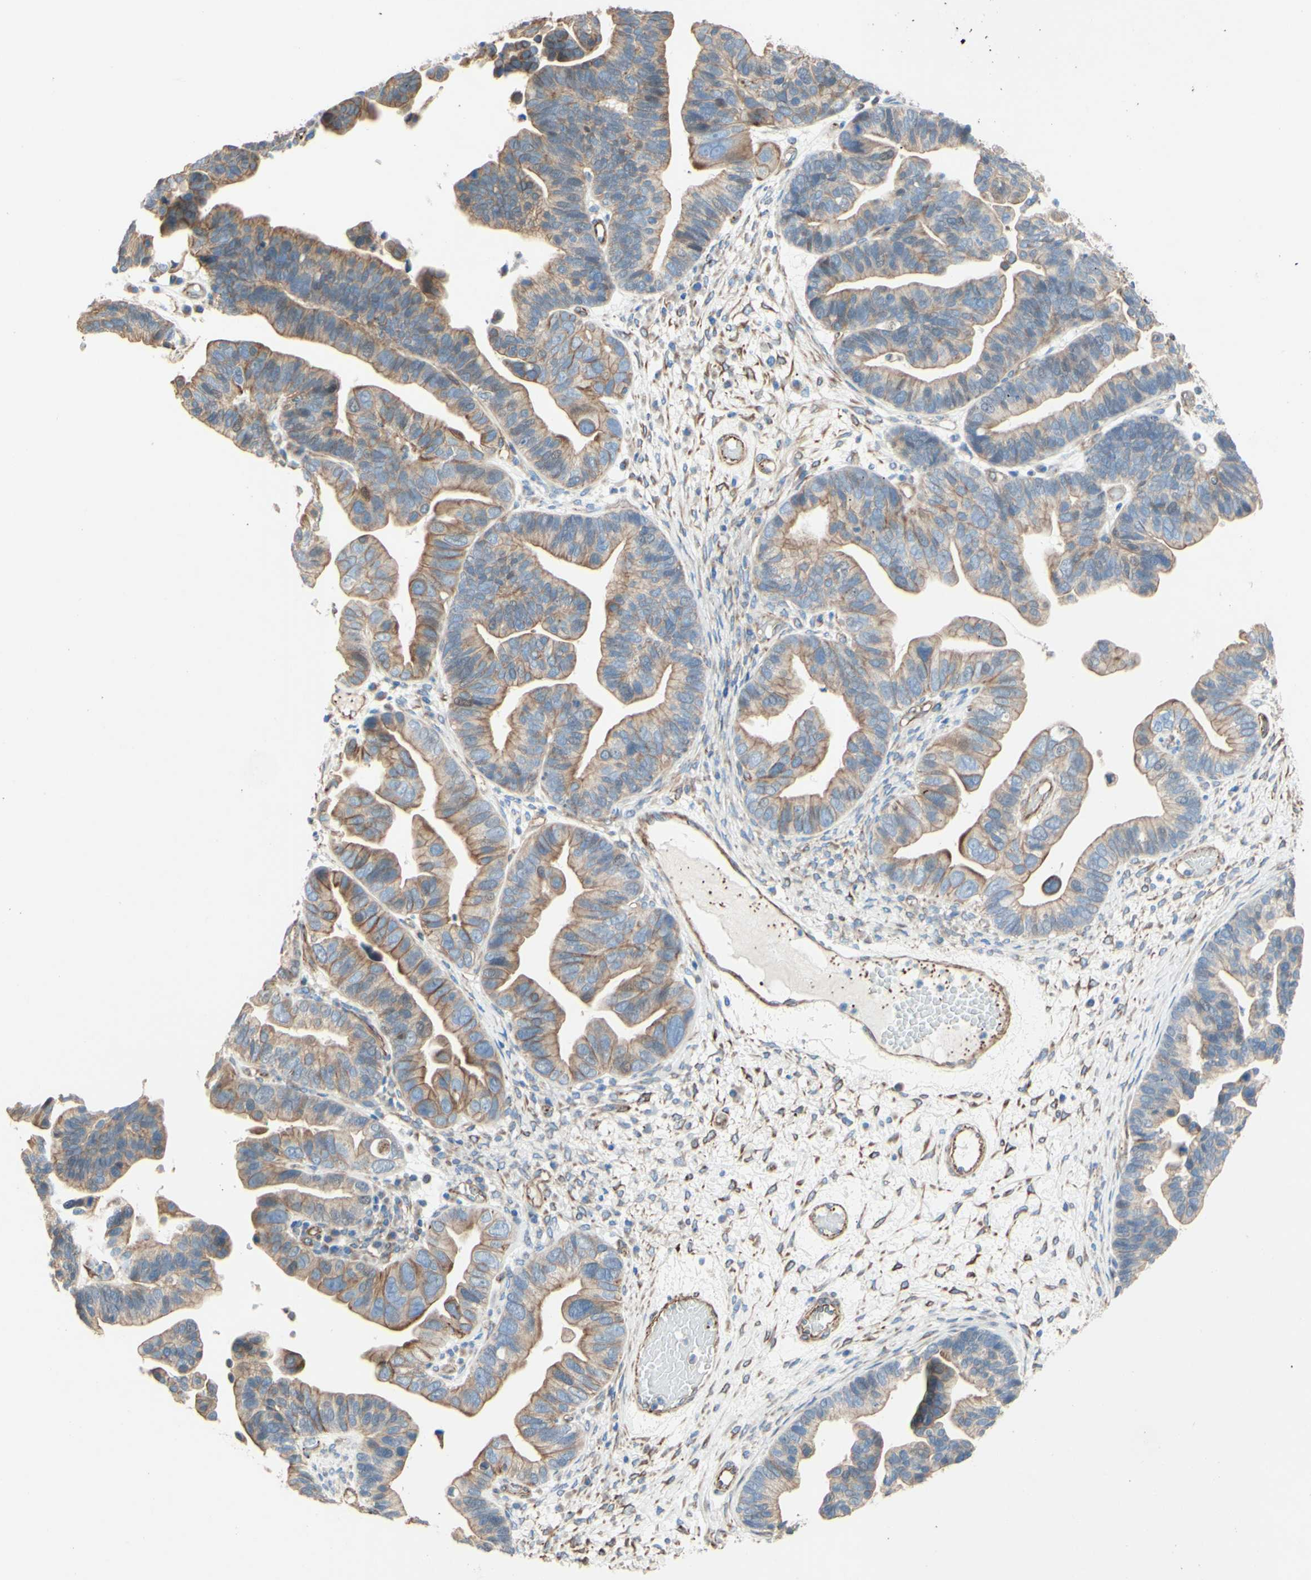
{"staining": {"intensity": "weak", "quantity": ">75%", "location": "cytoplasmic/membranous"}, "tissue": "ovarian cancer", "cell_type": "Tumor cells", "image_type": "cancer", "snomed": [{"axis": "morphology", "description": "Cystadenocarcinoma, serous, NOS"}, {"axis": "topography", "description": "Ovary"}], "caption": "Immunohistochemistry (DAB (3,3'-diaminobenzidine)) staining of ovarian cancer reveals weak cytoplasmic/membranous protein staining in approximately >75% of tumor cells.", "gene": "ENDOD1", "patient": {"sex": "female", "age": 56}}